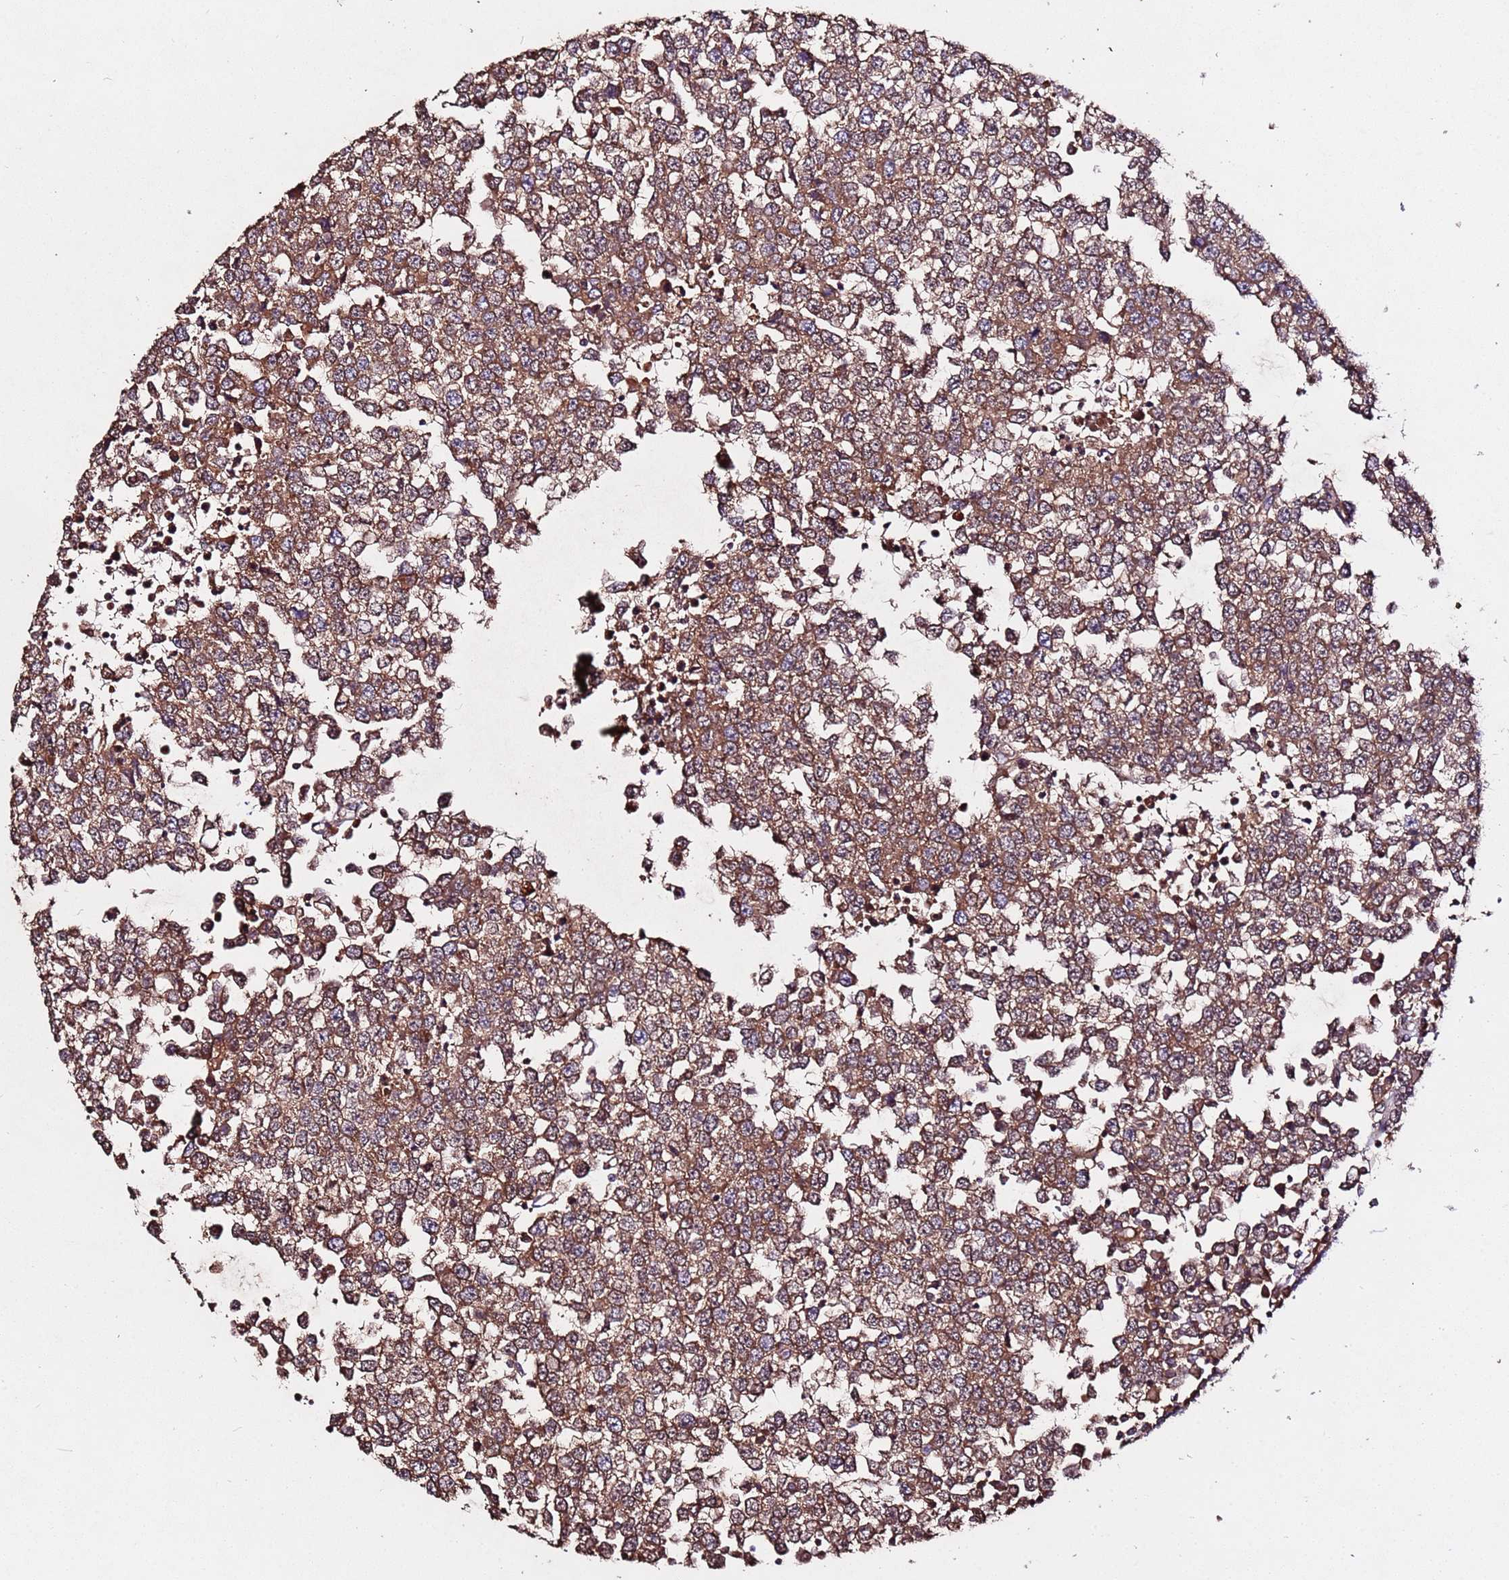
{"staining": {"intensity": "moderate", "quantity": ">75%", "location": "cytoplasmic/membranous"}, "tissue": "testis cancer", "cell_type": "Tumor cells", "image_type": "cancer", "snomed": [{"axis": "morphology", "description": "Seminoma, NOS"}, {"axis": "topography", "description": "Testis"}], "caption": "There is medium levels of moderate cytoplasmic/membranous staining in tumor cells of seminoma (testis), as demonstrated by immunohistochemical staining (brown color).", "gene": "RPS15A", "patient": {"sex": "male", "age": 65}}